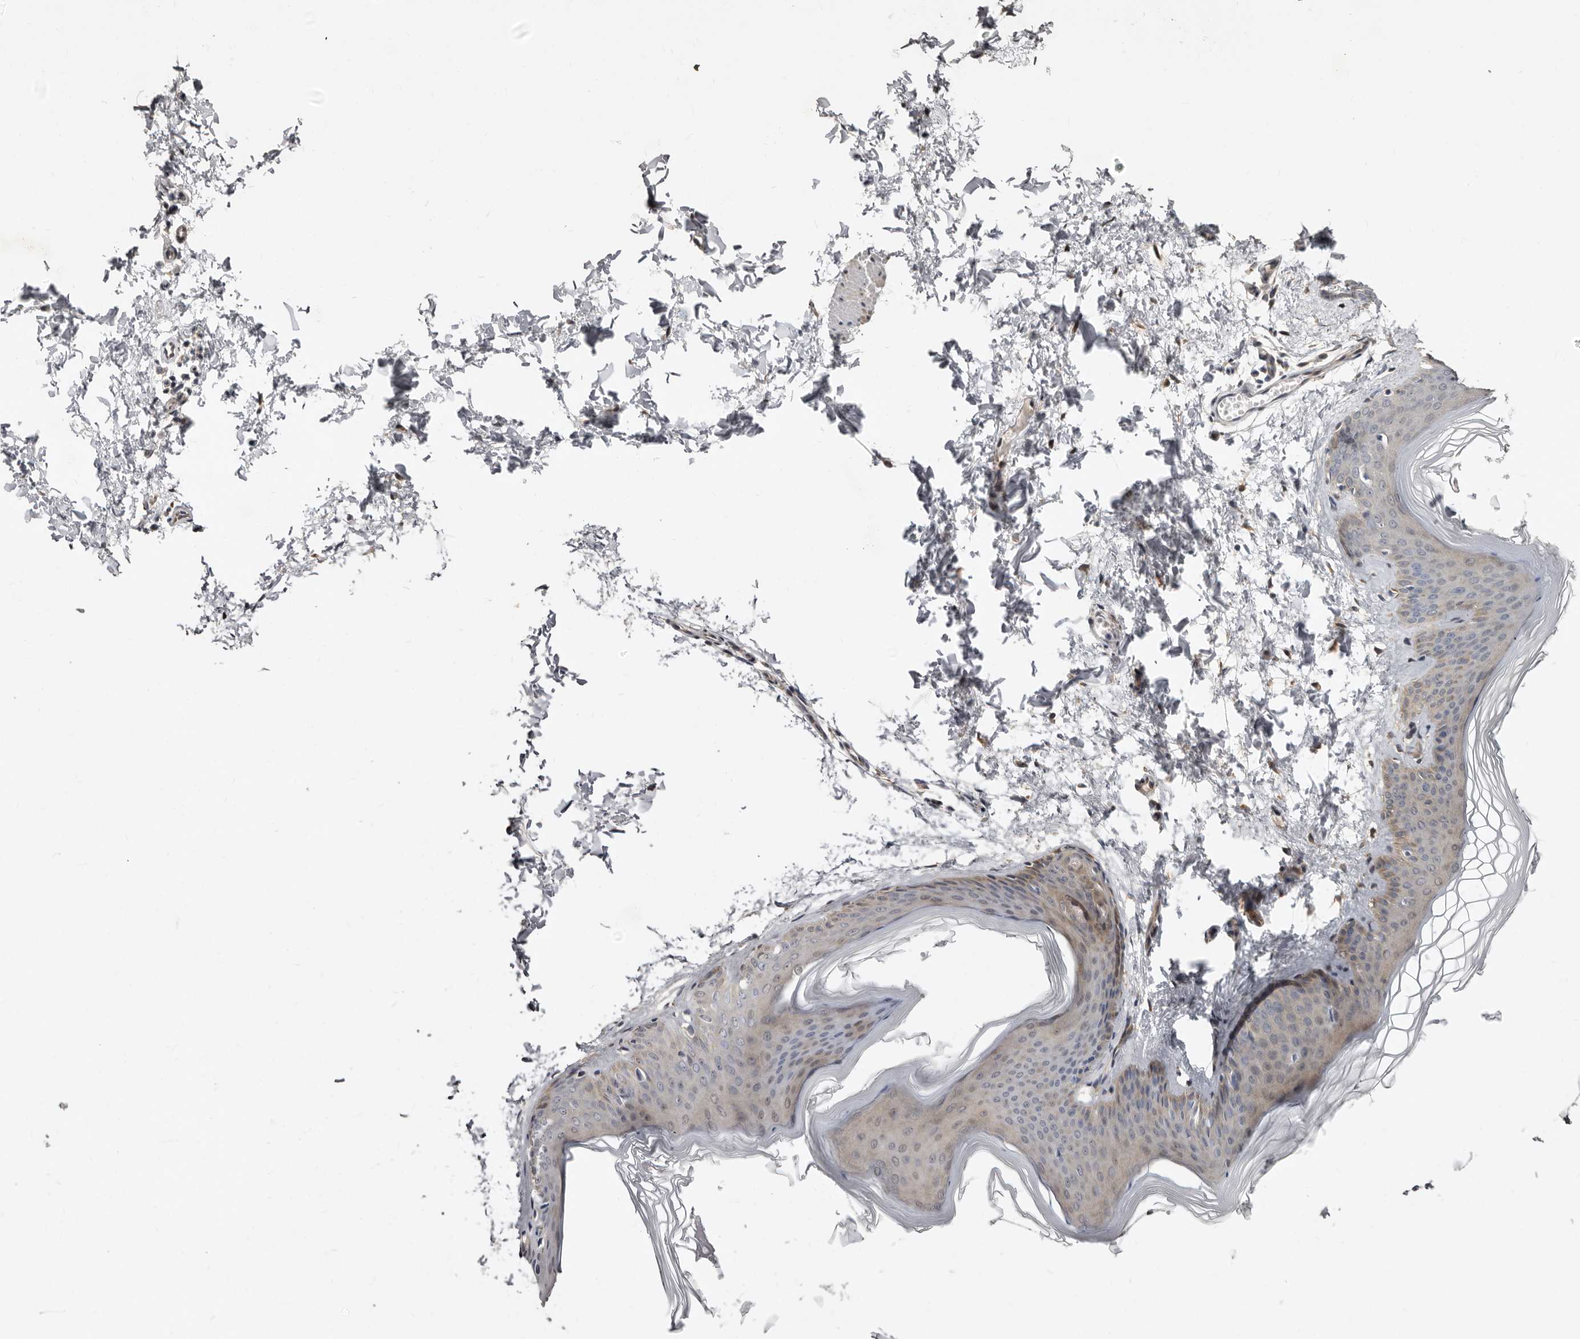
{"staining": {"intensity": "negative", "quantity": "none", "location": "none"}, "tissue": "skin", "cell_type": "Fibroblasts", "image_type": "normal", "snomed": [{"axis": "morphology", "description": "Normal tissue, NOS"}, {"axis": "topography", "description": "Skin"}], "caption": "An immunohistochemistry (IHC) histopathology image of benign skin is shown. There is no staining in fibroblasts of skin.", "gene": "SBDS", "patient": {"sex": "female", "age": 27}}